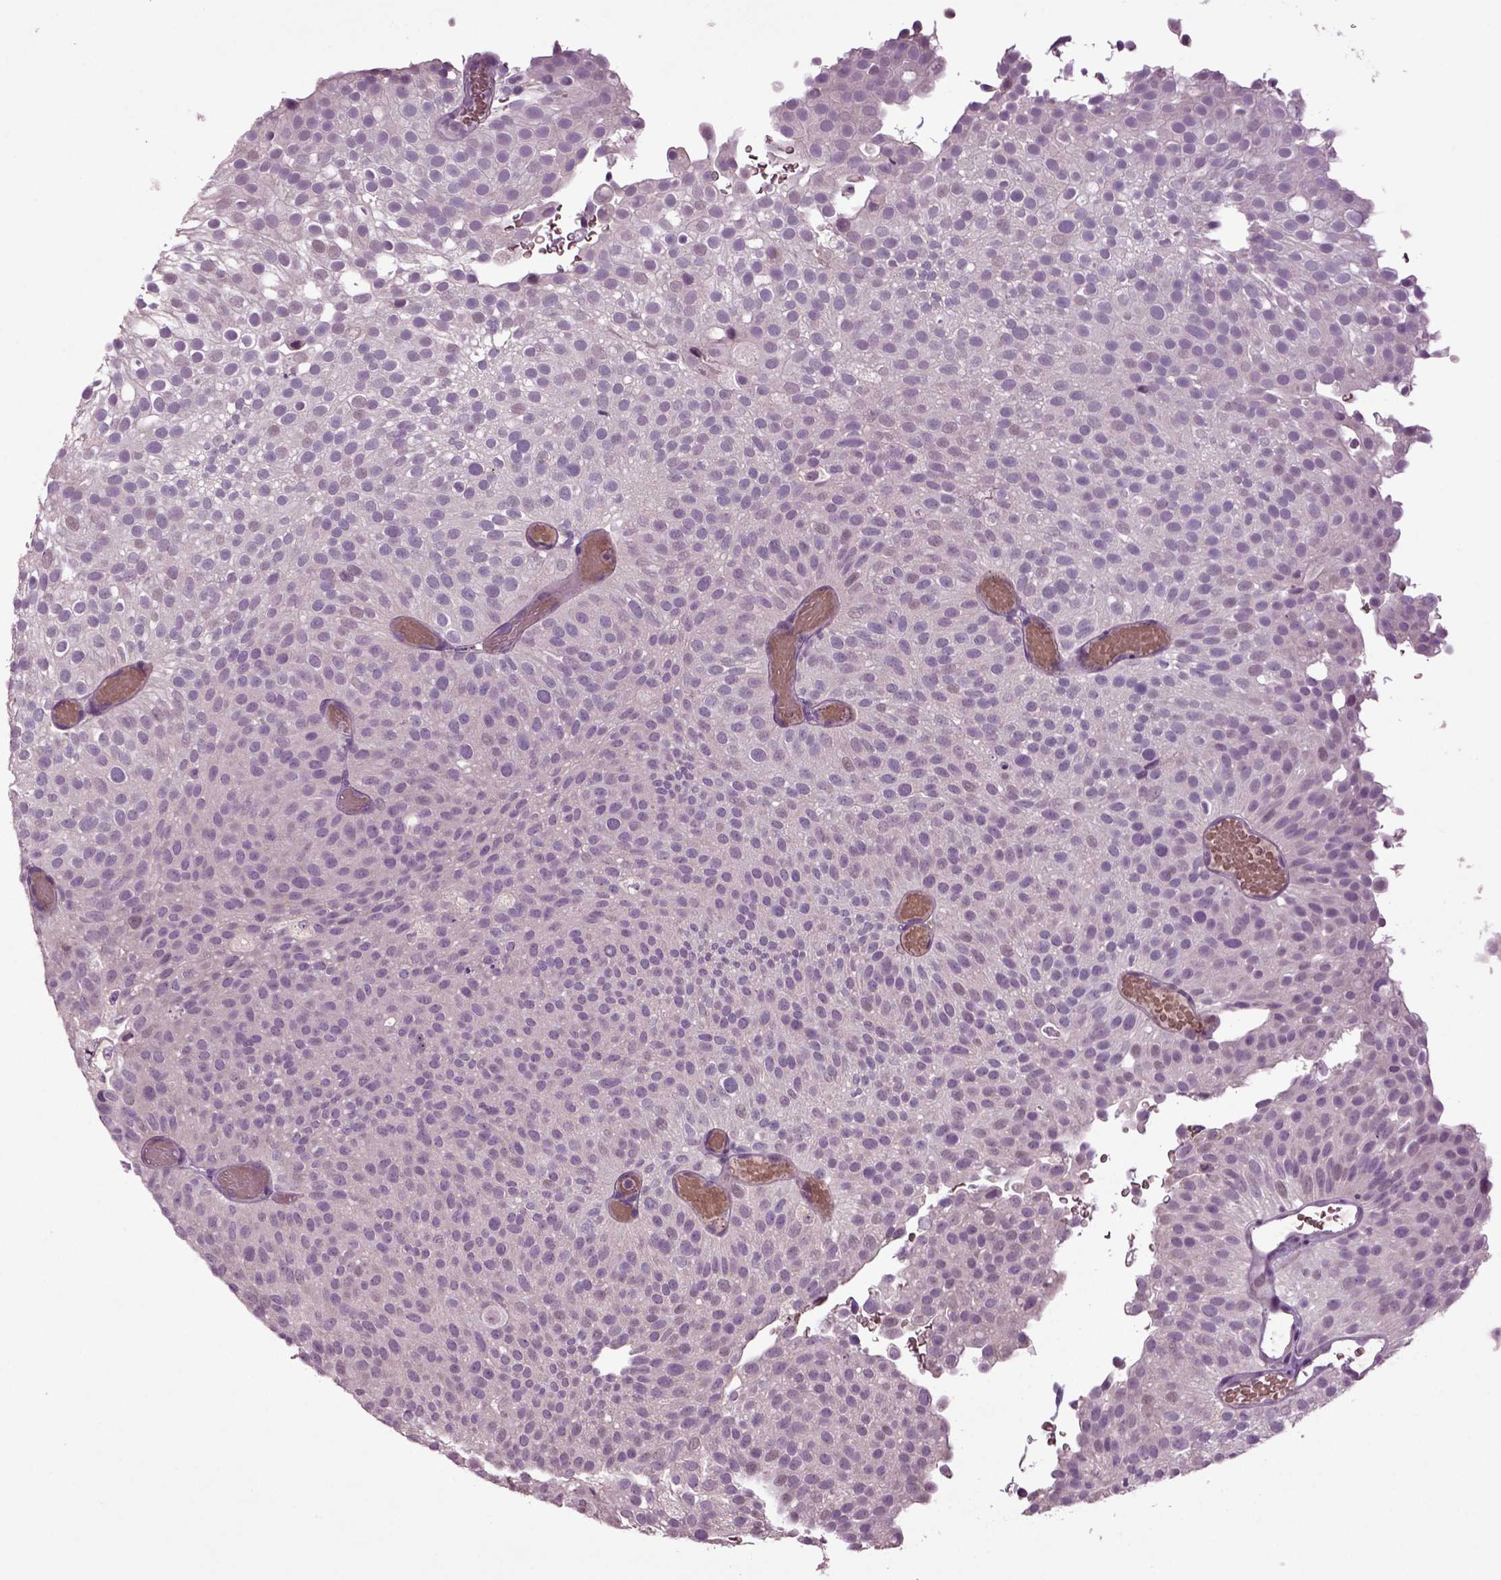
{"staining": {"intensity": "negative", "quantity": "none", "location": "none"}, "tissue": "urothelial cancer", "cell_type": "Tumor cells", "image_type": "cancer", "snomed": [{"axis": "morphology", "description": "Urothelial carcinoma, Low grade"}, {"axis": "topography", "description": "Urinary bladder"}], "caption": "Micrograph shows no significant protein expression in tumor cells of urothelial carcinoma (low-grade). Brightfield microscopy of immunohistochemistry stained with DAB (brown) and hematoxylin (blue), captured at high magnification.", "gene": "SLC17A6", "patient": {"sex": "male", "age": 78}}